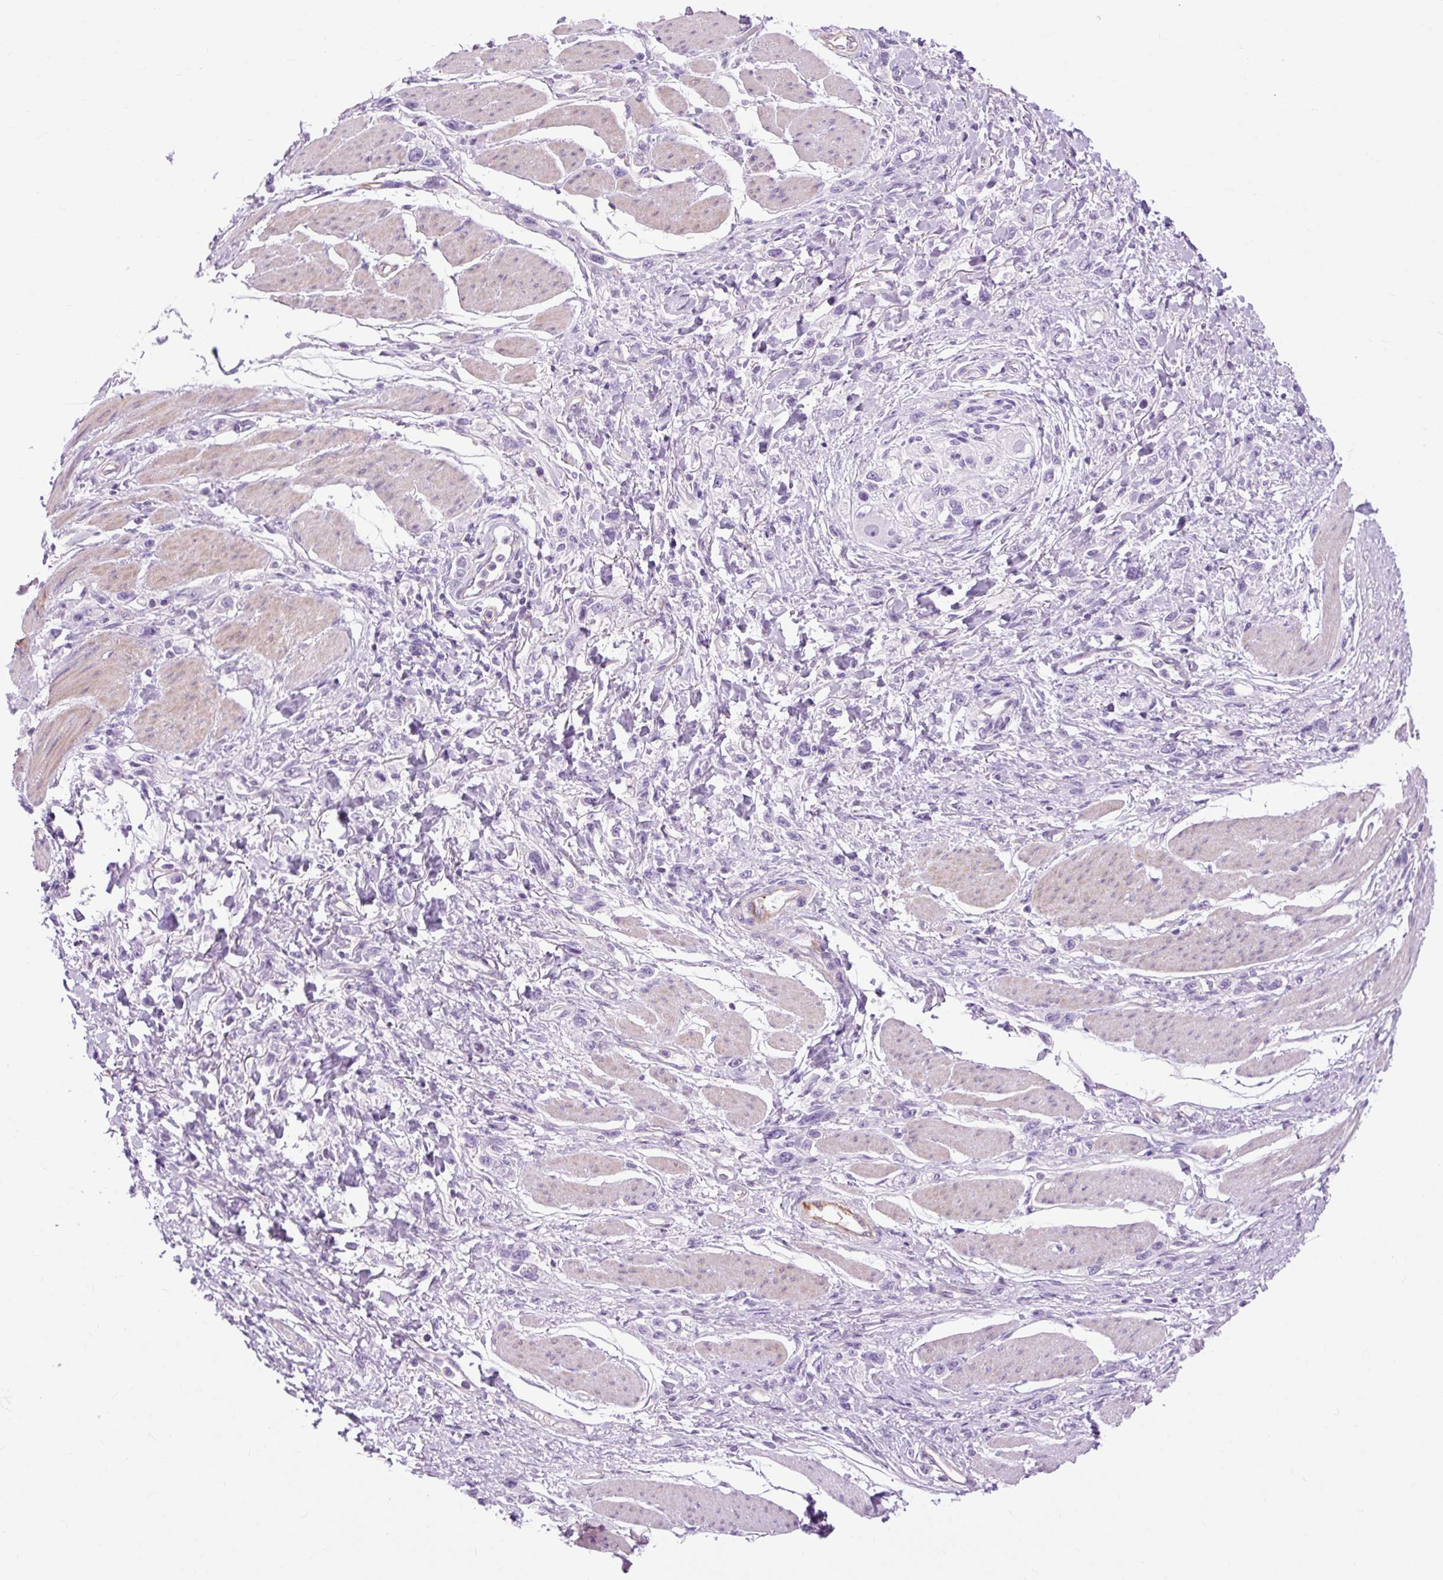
{"staining": {"intensity": "negative", "quantity": "none", "location": "none"}, "tissue": "stomach cancer", "cell_type": "Tumor cells", "image_type": "cancer", "snomed": [{"axis": "morphology", "description": "Adenocarcinoma, NOS"}, {"axis": "topography", "description": "Stomach"}], "caption": "IHC photomicrograph of neoplastic tissue: stomach adenocarcinoma stained with DAB (3,3'-diaminobenzidine) reveals no significant protein positivity in tumor cells. (Stains: DAB (3,3'-diaminobenzidine) IHC with hematoxylin counter stain, Microscopy: brightfield microscopy at high magnification).", "gene": "OOEP", "patient": {"sex": "female", "age": 65}}